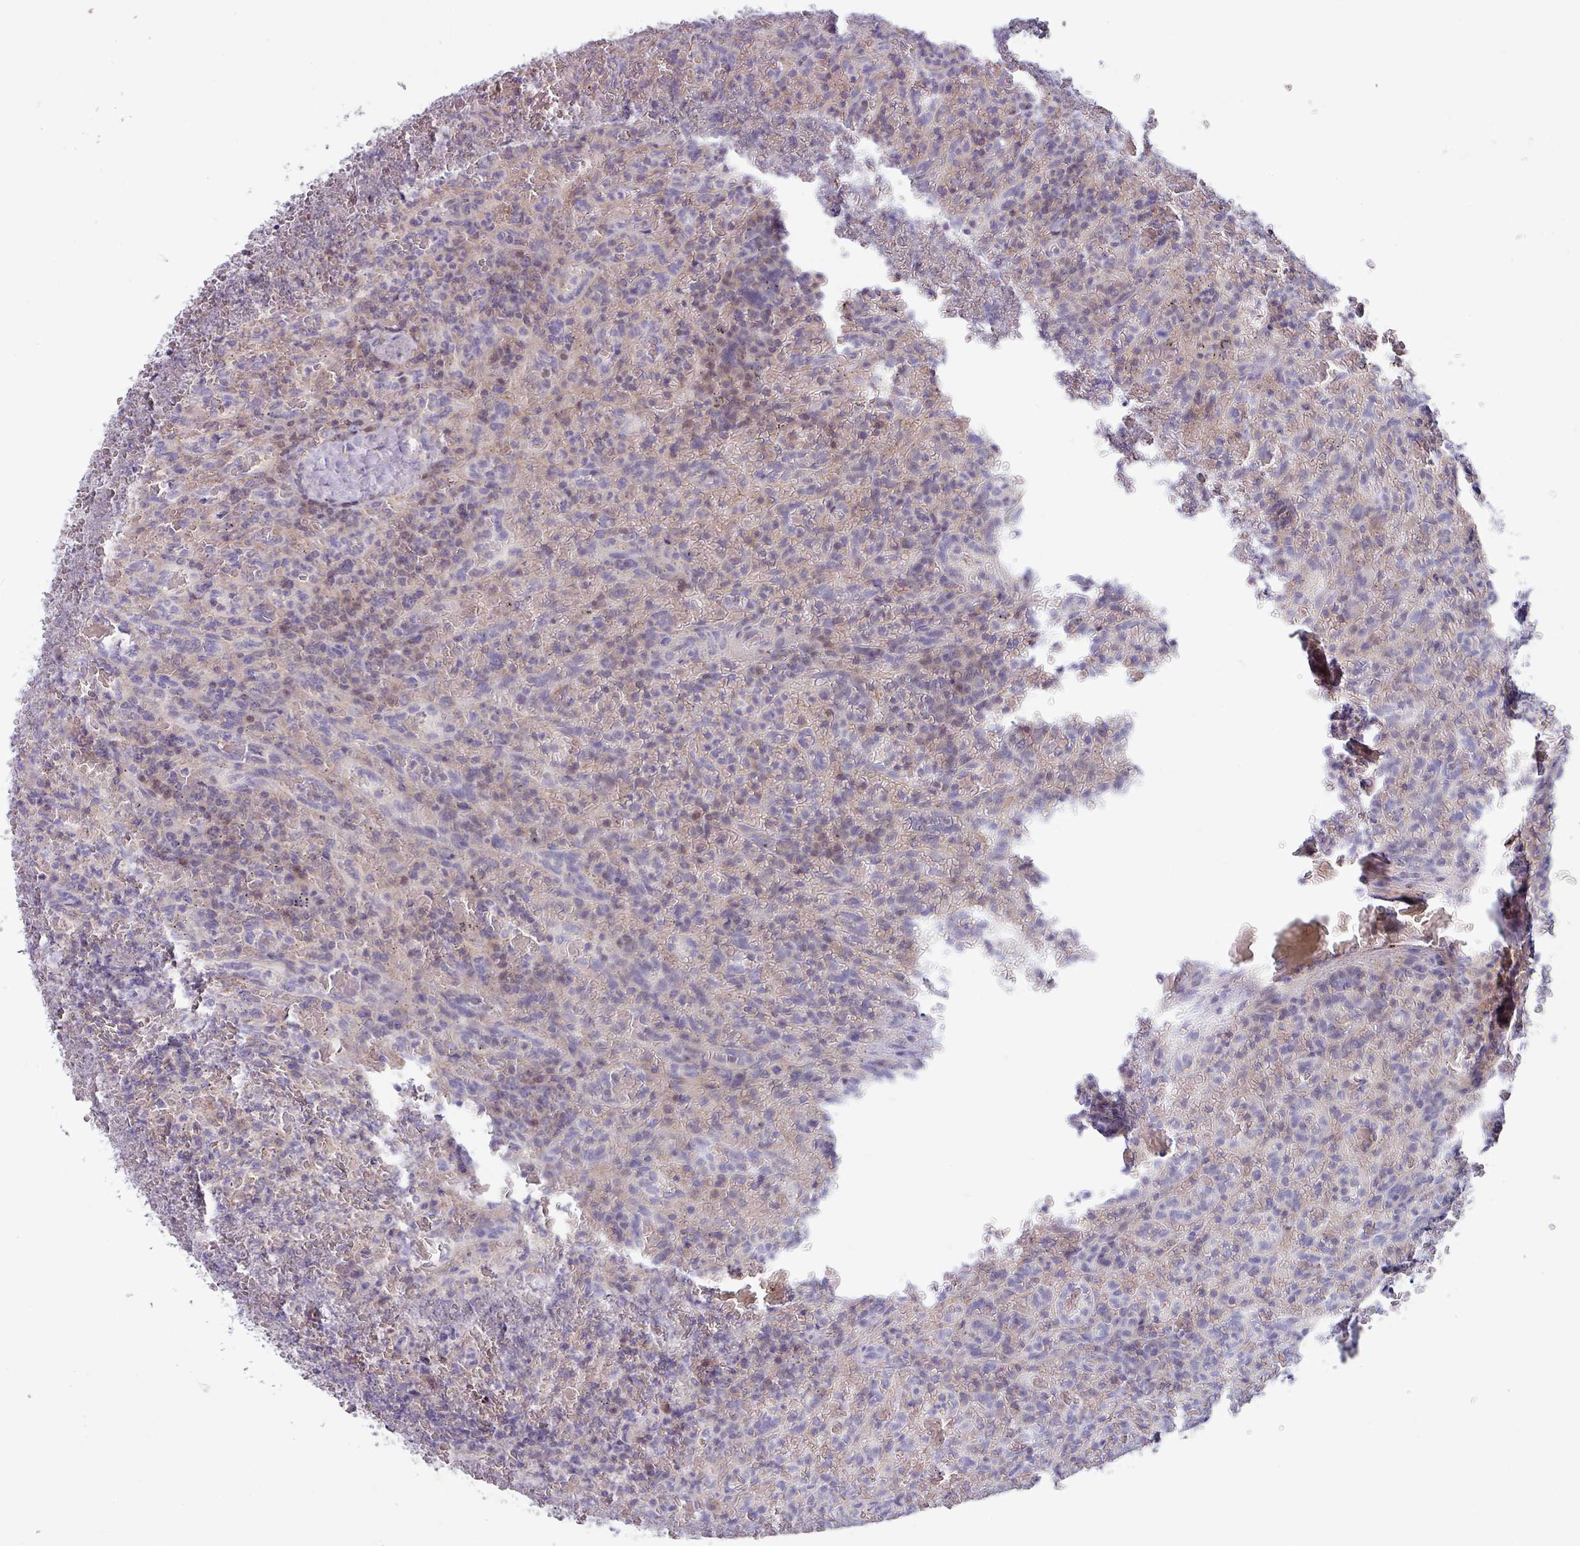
{"staining": {"intensity": "negative", "quantity": "none", "location": "none"}, "tissue": "lymphoma", "cell_type": "Tumor cells", "image_type": "cancer", "snomed": [{"axis": "morphology", "description": "Malignant lymphoma, non-Hodgkin's type, Low grade"}, {"axis": "topography", "description": "Spleen"}], "caption": "An image of human lymphoma is negative for staining in tumor cells.", "gene": "TMEM132A", "patient": {"sex": "female", "age": 64}}